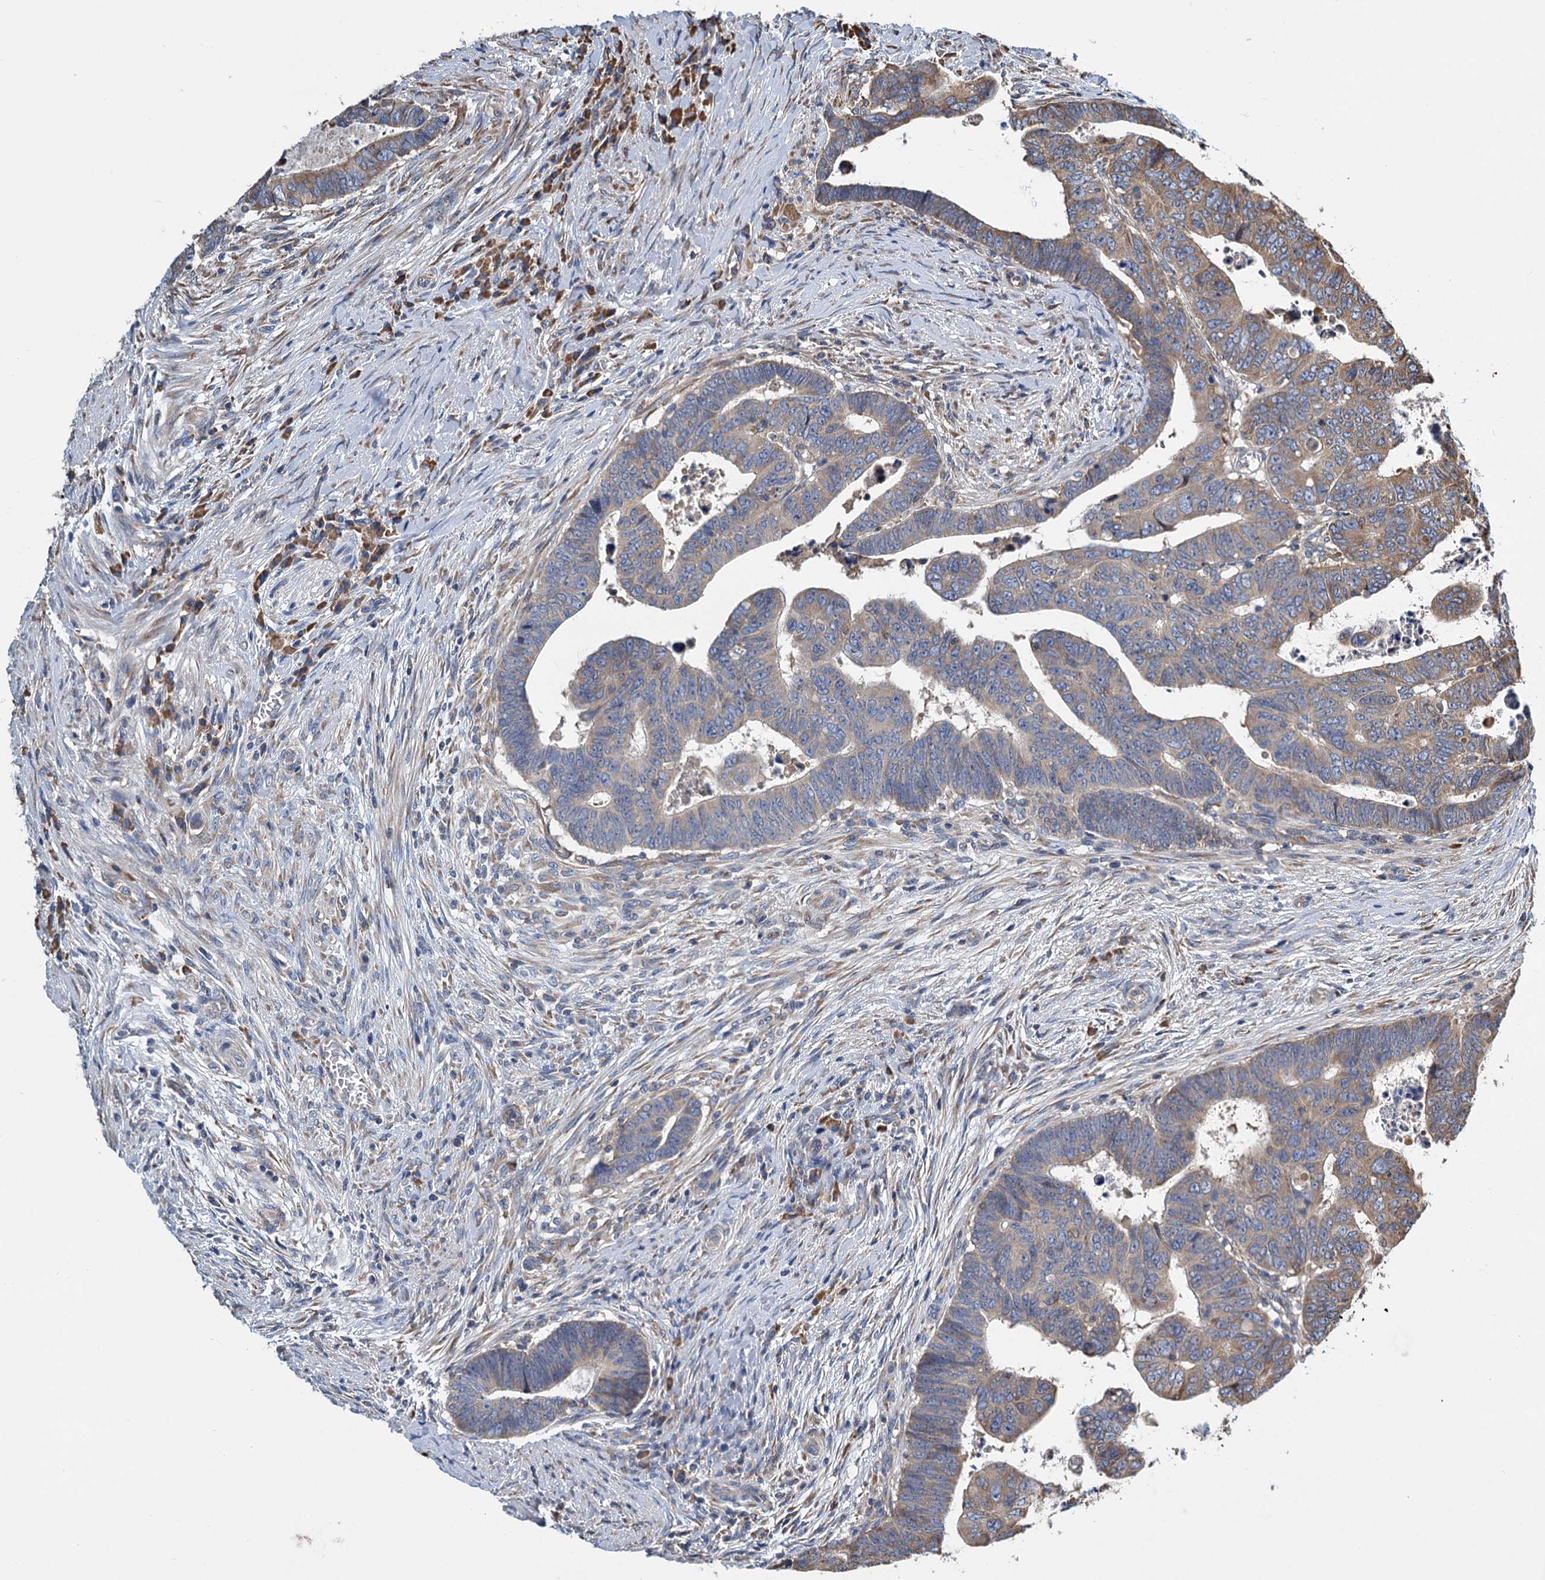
{"staining": {"intensity": "moderate", "quantity": "25%-75%", "location": "cytoplasmic/membranous"}, "tissue": "colorectal cancer", "cell_type": "Tumor cells", "image_type": "cancer", "snomed": [{"axis": "morphology", "description": "Normal tissue, NOS"}, {"axis": "morphology", "description": "Adenocarcinoma, NOS"}, {"axis": "topography", "description": "Rectum"}], "caption": "Moderate cytoplasmic/membranous protein staining is appreciated in approximately 25%-75% of tumor cells in adenocarcinoma (colorectal). (brown staining indicates protein expression, while blue staining denotes nuclei).", "gene": "LINS1", "patient": {"sex": "female", "age": 65}}